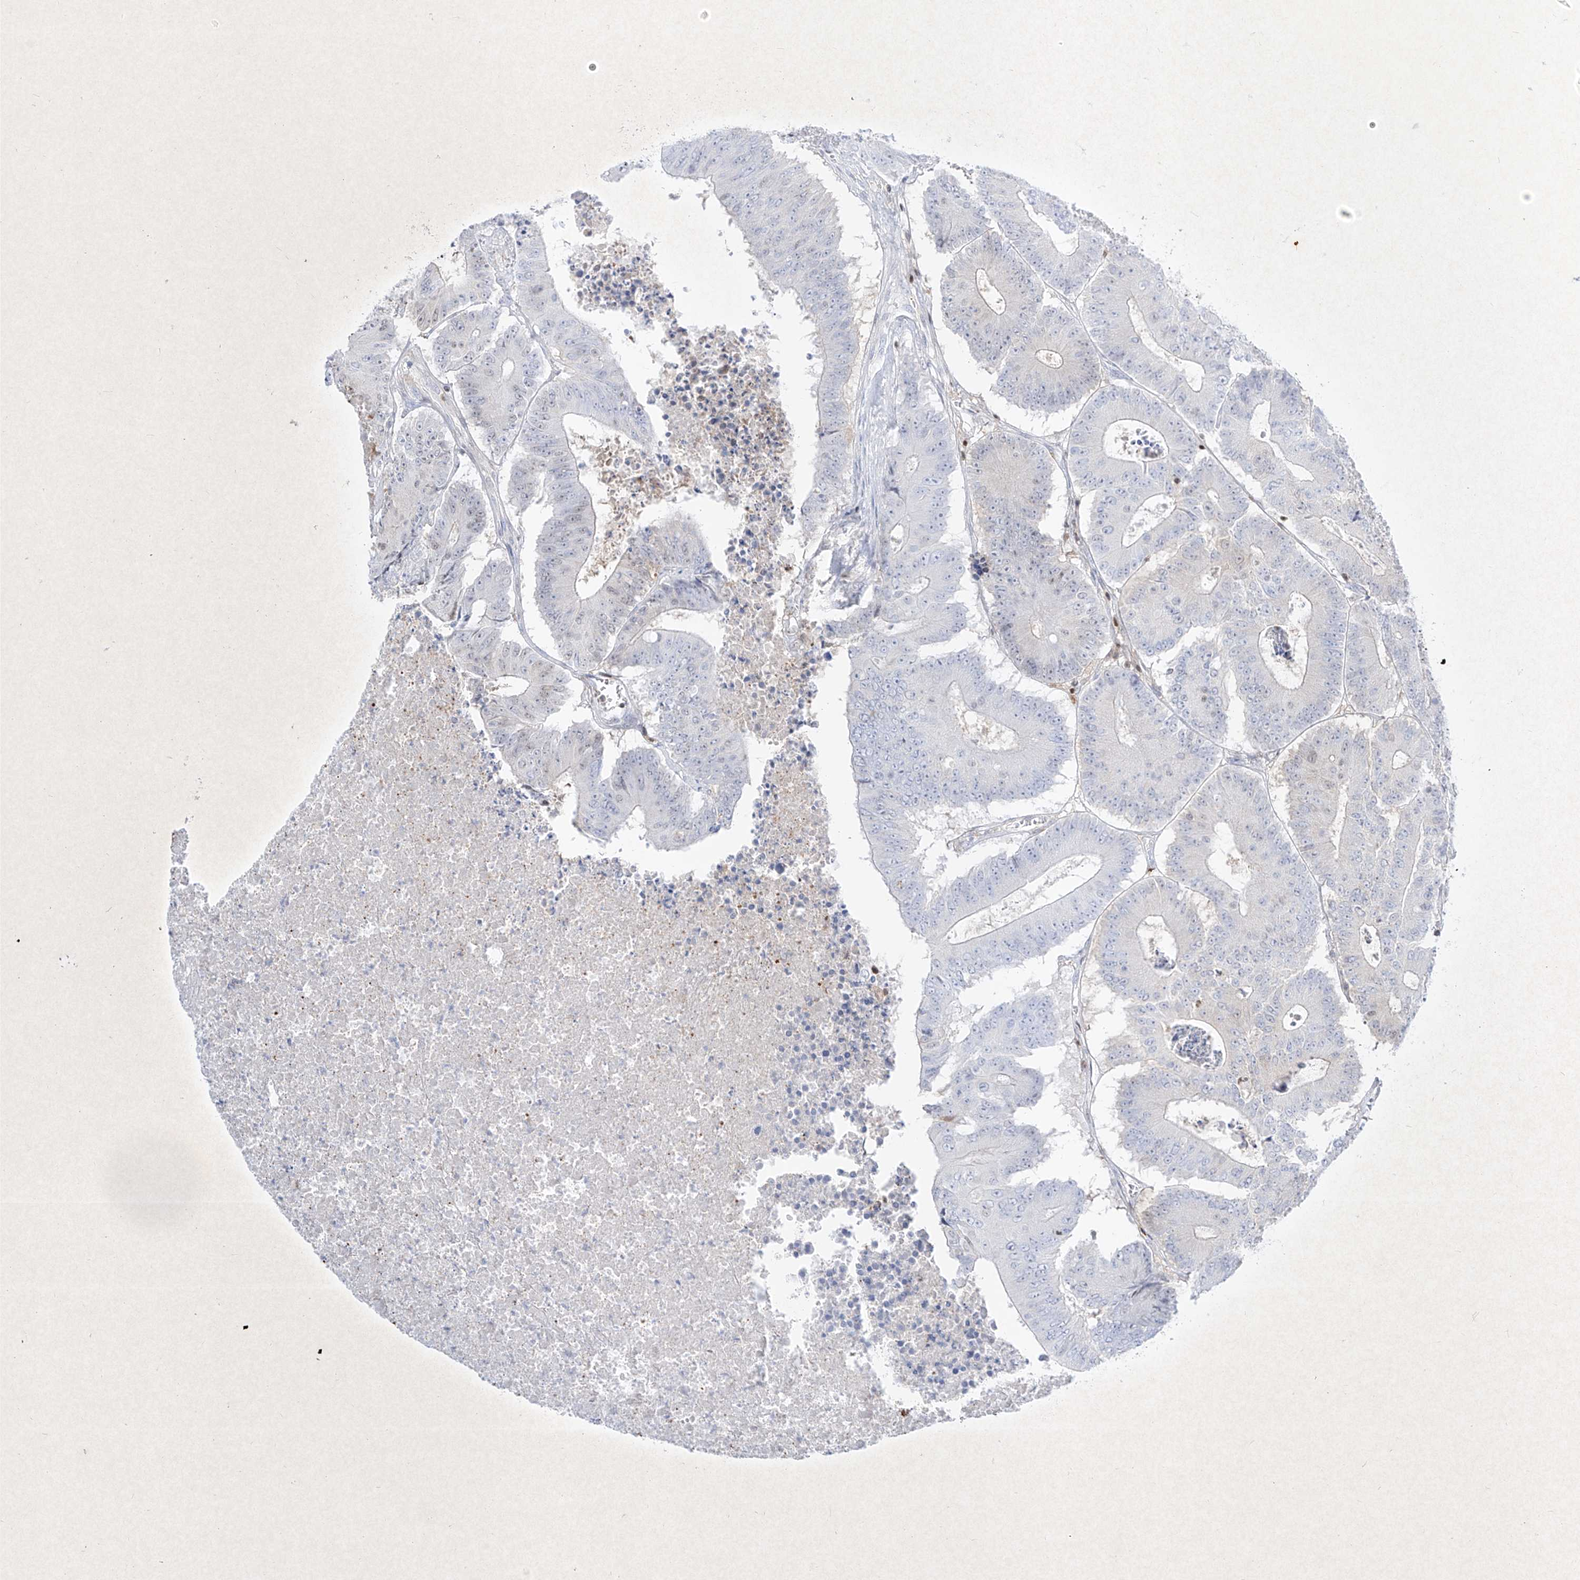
{"staining": {"intensity": "negative", "quantity": "none", "location": "none"}, "tissue": "colorectal cancer", "cell_type": "Tumor cells", "image_type": "cancer", "snomed": [{"axis": "morphology", "description": "Adenocarcinoma, NOS"}, {"axis": "topography", "description": "Colon"}], "caption": "High power microscopy photomicrograph of an immunohistochemistry photomicrograph of colorectal cancer, revealing no significant expression in tumor cells. (DAB immunohistochemistry (IHC) with hematoxylin counter stain).", "gene": "PSMB10", "patient": {"sex": "male", "age": 87}}